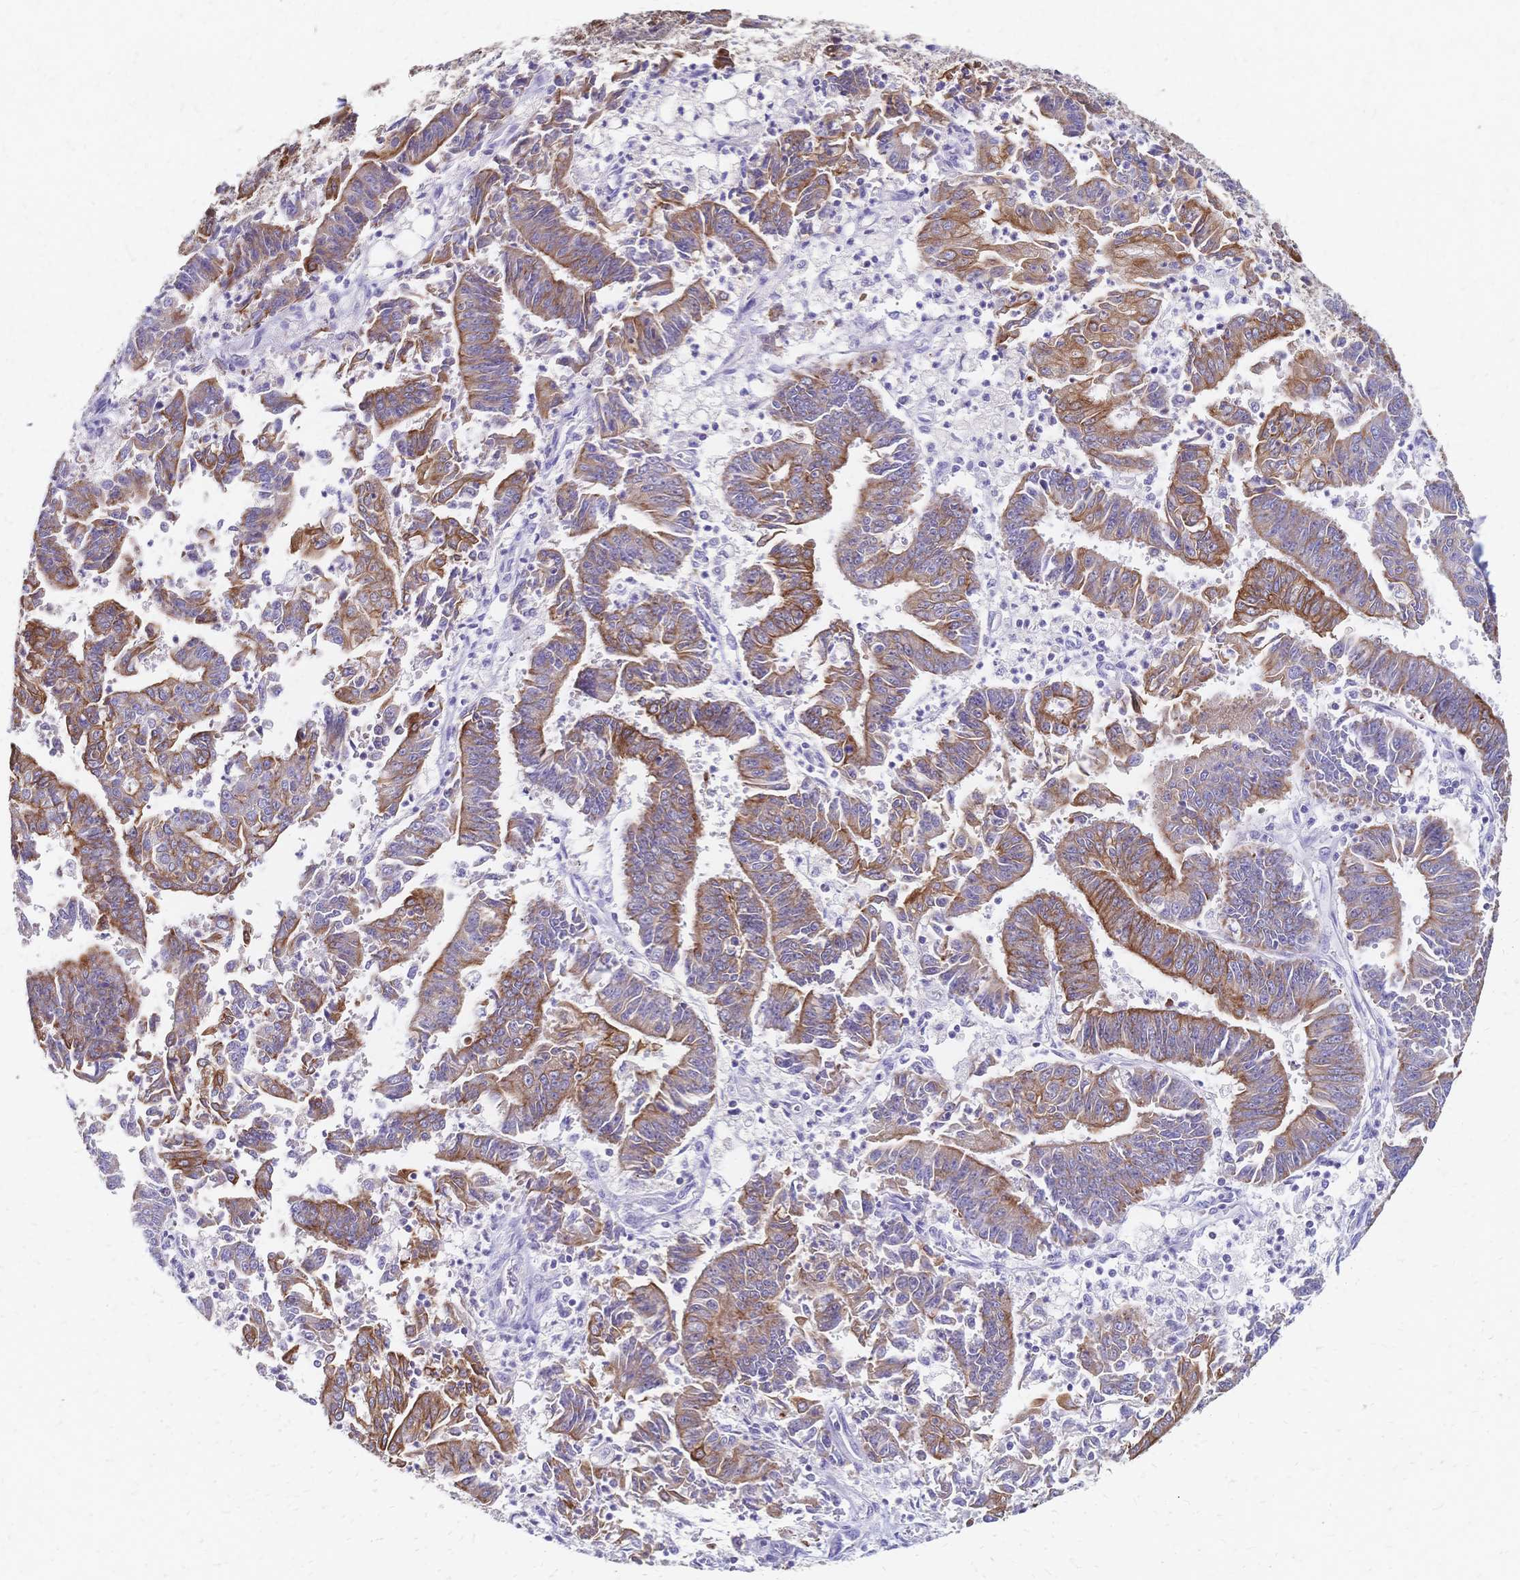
{"staining": {"intensity": "strong", "quantity": ">75%", "location": "cytoplasmic/membranous"}, "tissue": "endometrial cancer", "cell_type": "Tumor cells", "image_type": "cancer", "snomed": [{"axis": "morphology", "description": "Adenocarcinoma, NOS"}, {"axis": "topography", "description": "Endometrium"}], "caption": "This photomicrograph shows IHC staining of endometrial adenocarcinoma, with high strong cytoplasmic/membranous positivity in about >75% of tumor cells.", "gene": "DTNB", "patient": {"sex": "female", "age": 73}}